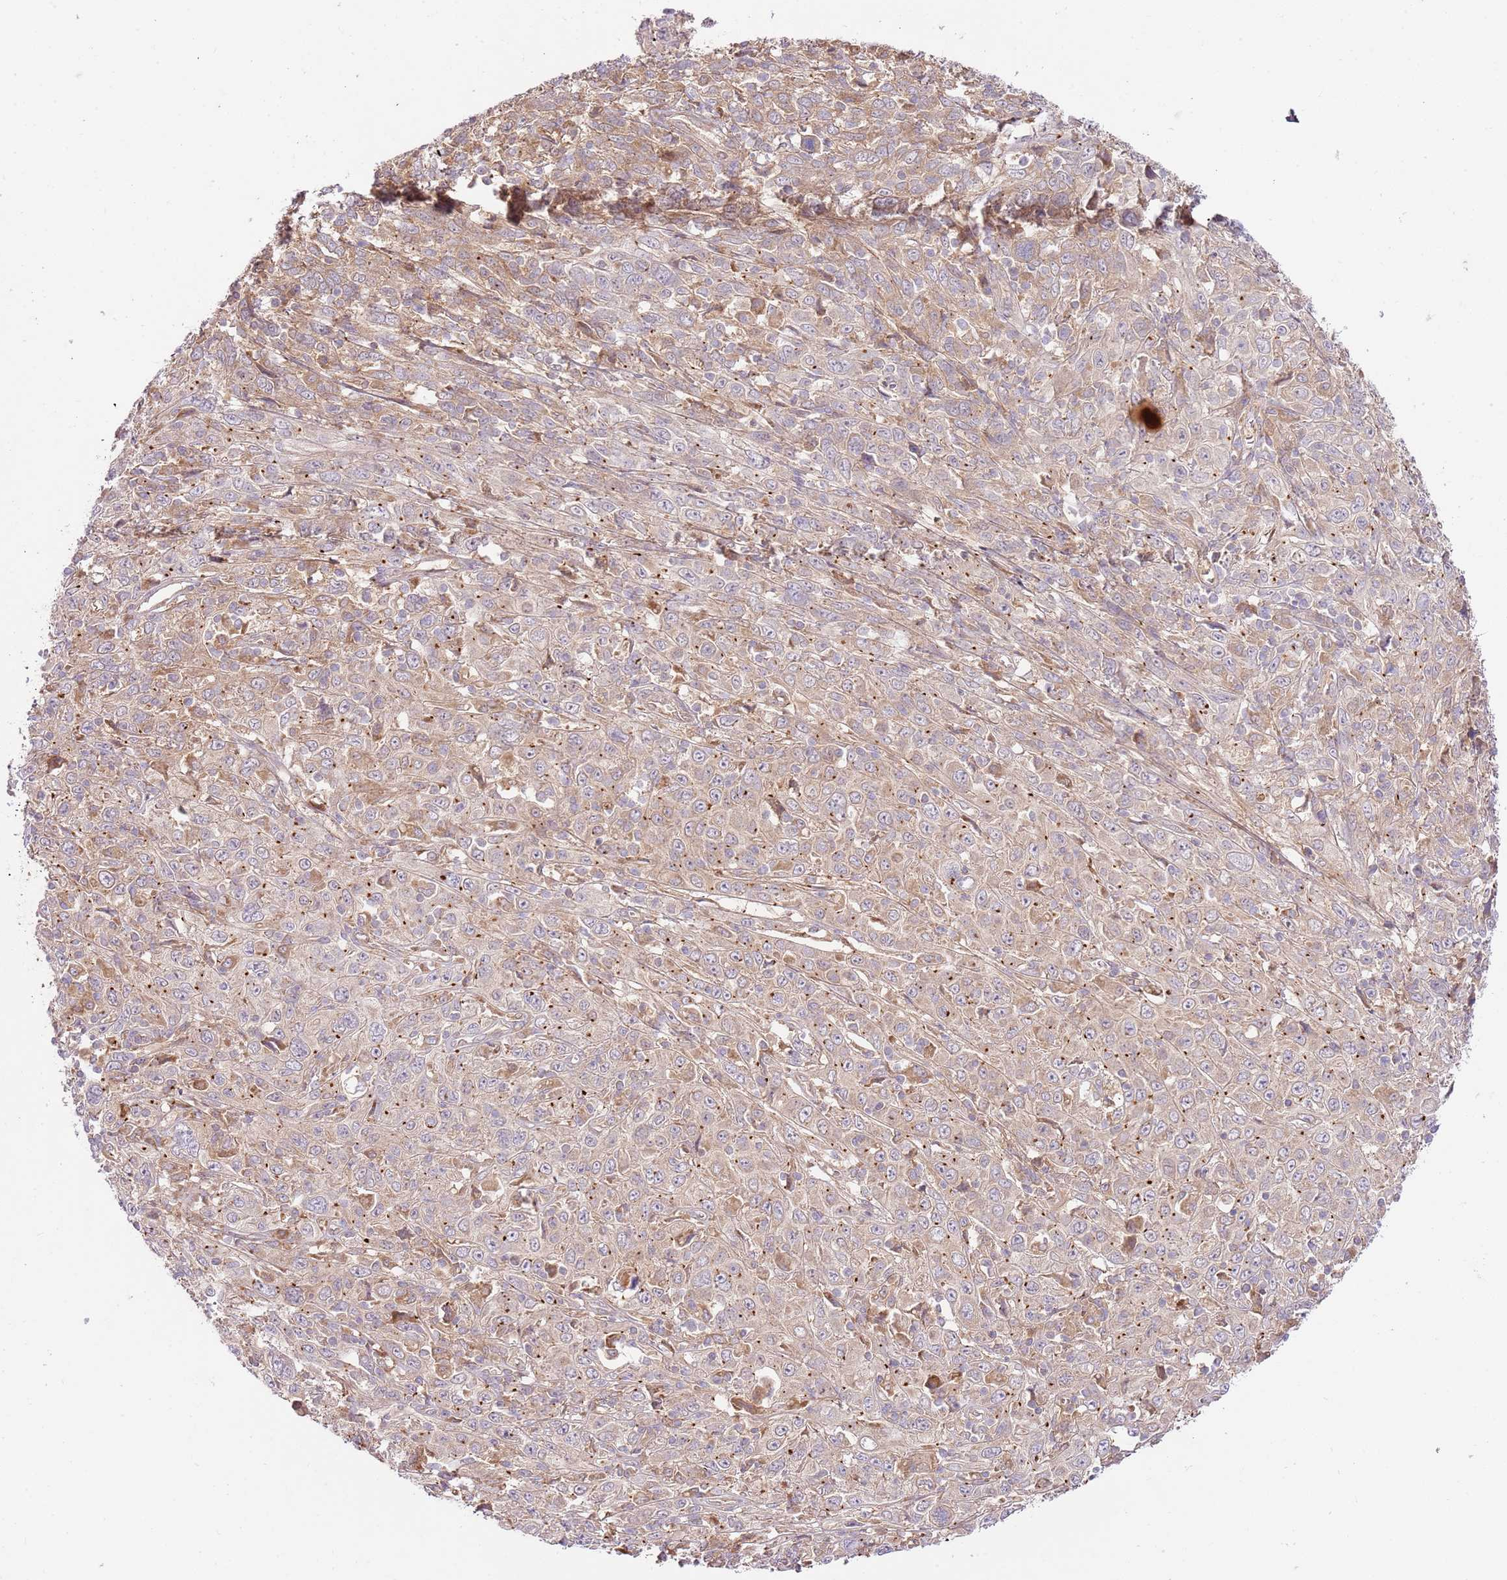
{"staining": {"intensity": "weak", "quantity": "25%-75%", "location": "cytoplasmic/membranous"}, "tissue": "cervical cancer", "cell_type": "Tumor cells", "image_type": "cancer", "snomed": [{"axis": "morphology", "description": "Squamous cell carcinoma, NOS"}, {"axis": "topography", "description": "Cervix"}], "caption": "Squamous cell carcinoma (cervical) tissue demonstrates weak cytoplasmic/membranous positivity in about 25%-75% of tumor cells", "gene": "C8G", "patient": {"sex": "female", "age": 46}}